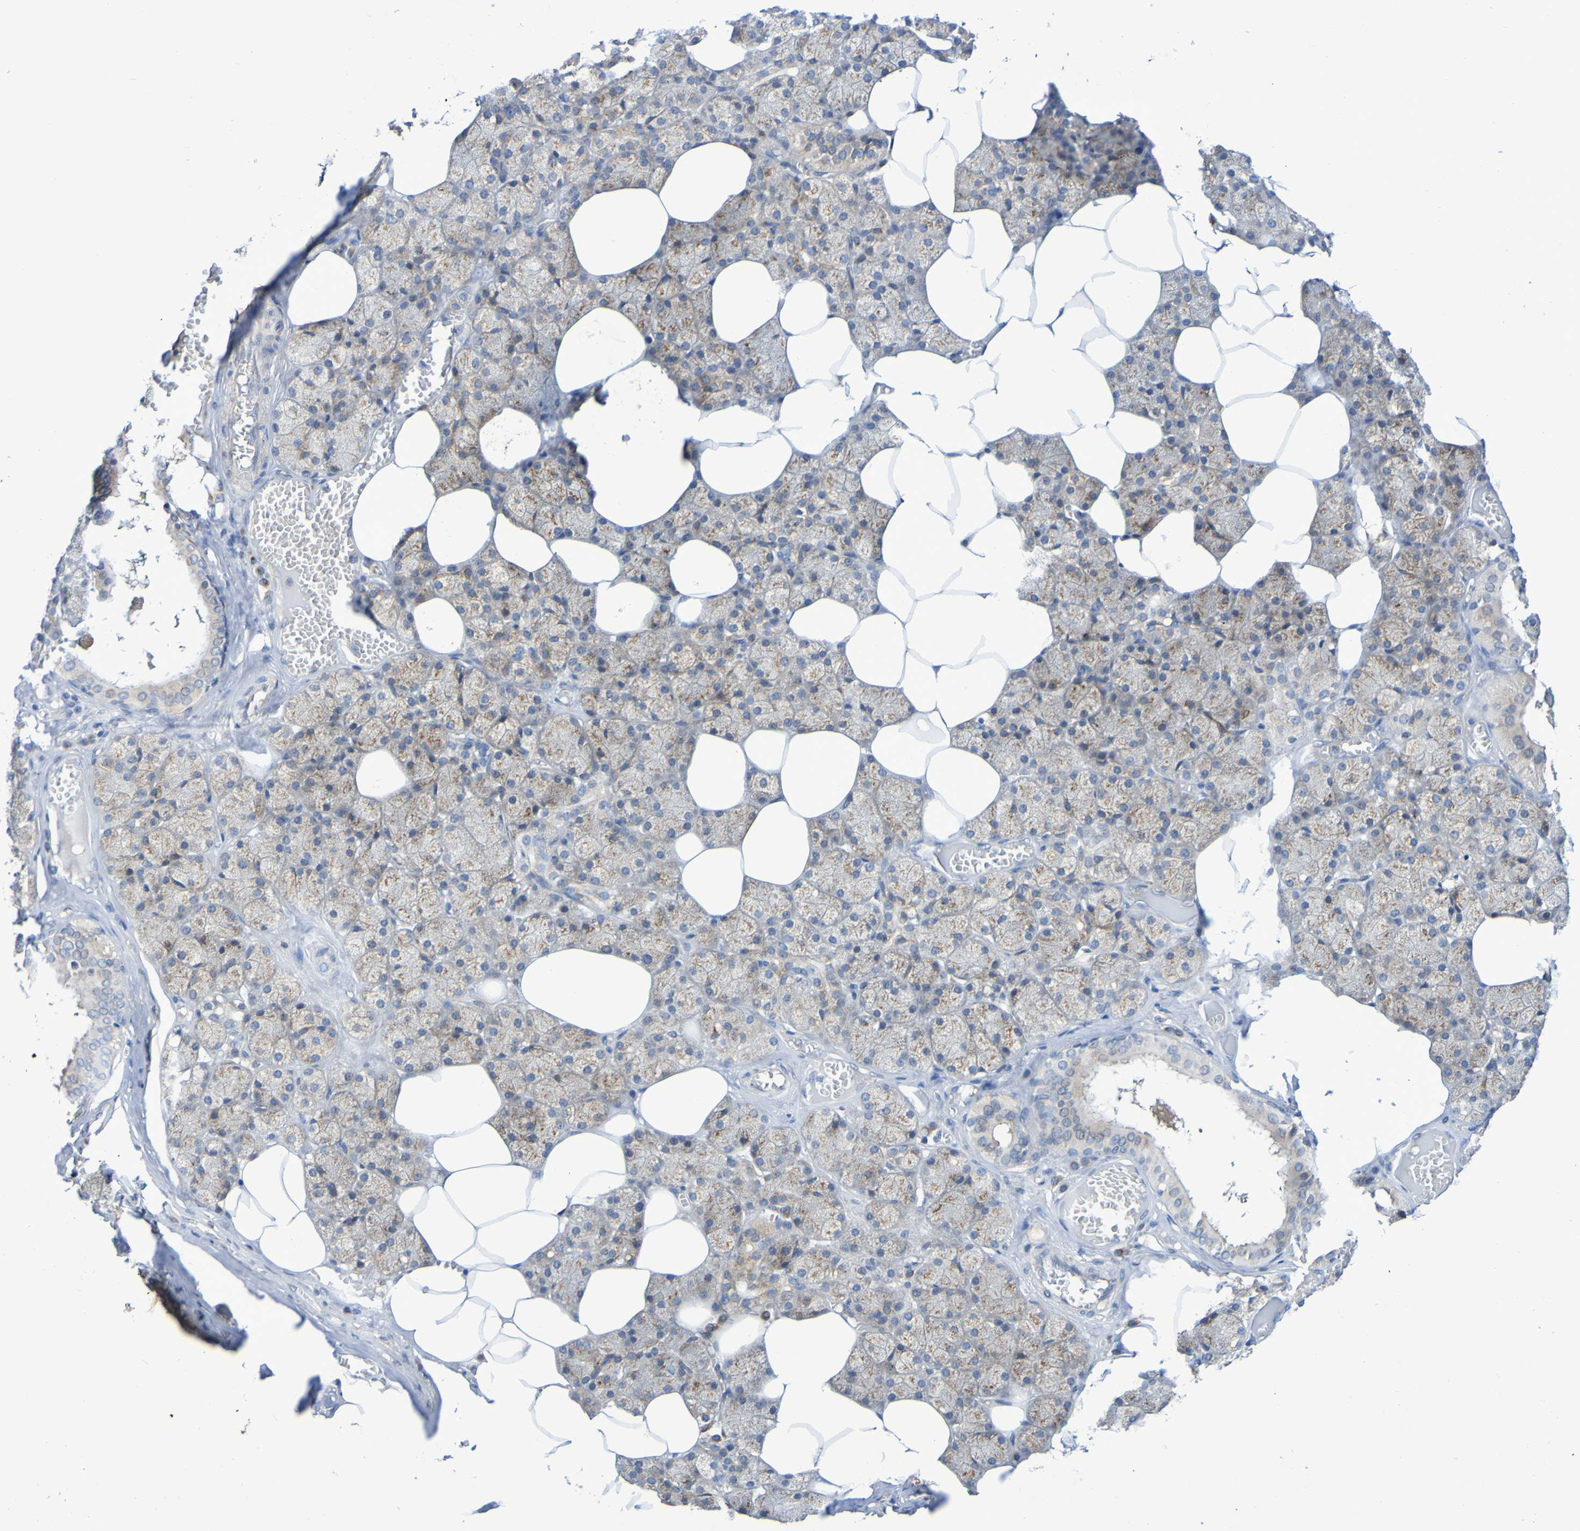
{"staining": {"intensity": "moderate", "quantity": ">75%", "location": "cytoplasmic/membranous"}, "tissue": "salivary gland", "cell_type": "Glandular cells", "image_type": "normal", "snomed": [{"axis": "morphology", "description": "Normal tissue, NOS"}, {"axis": "topography", "description": "Salivary gland"}], "caption": "Human salivary gland stained with a brown dye displays moderate cytoplasmic/membranous positive staining in about >75% of glandular cells.", "gene": "LMBRD2", "patient": {"sex": "male", "age": 62}}